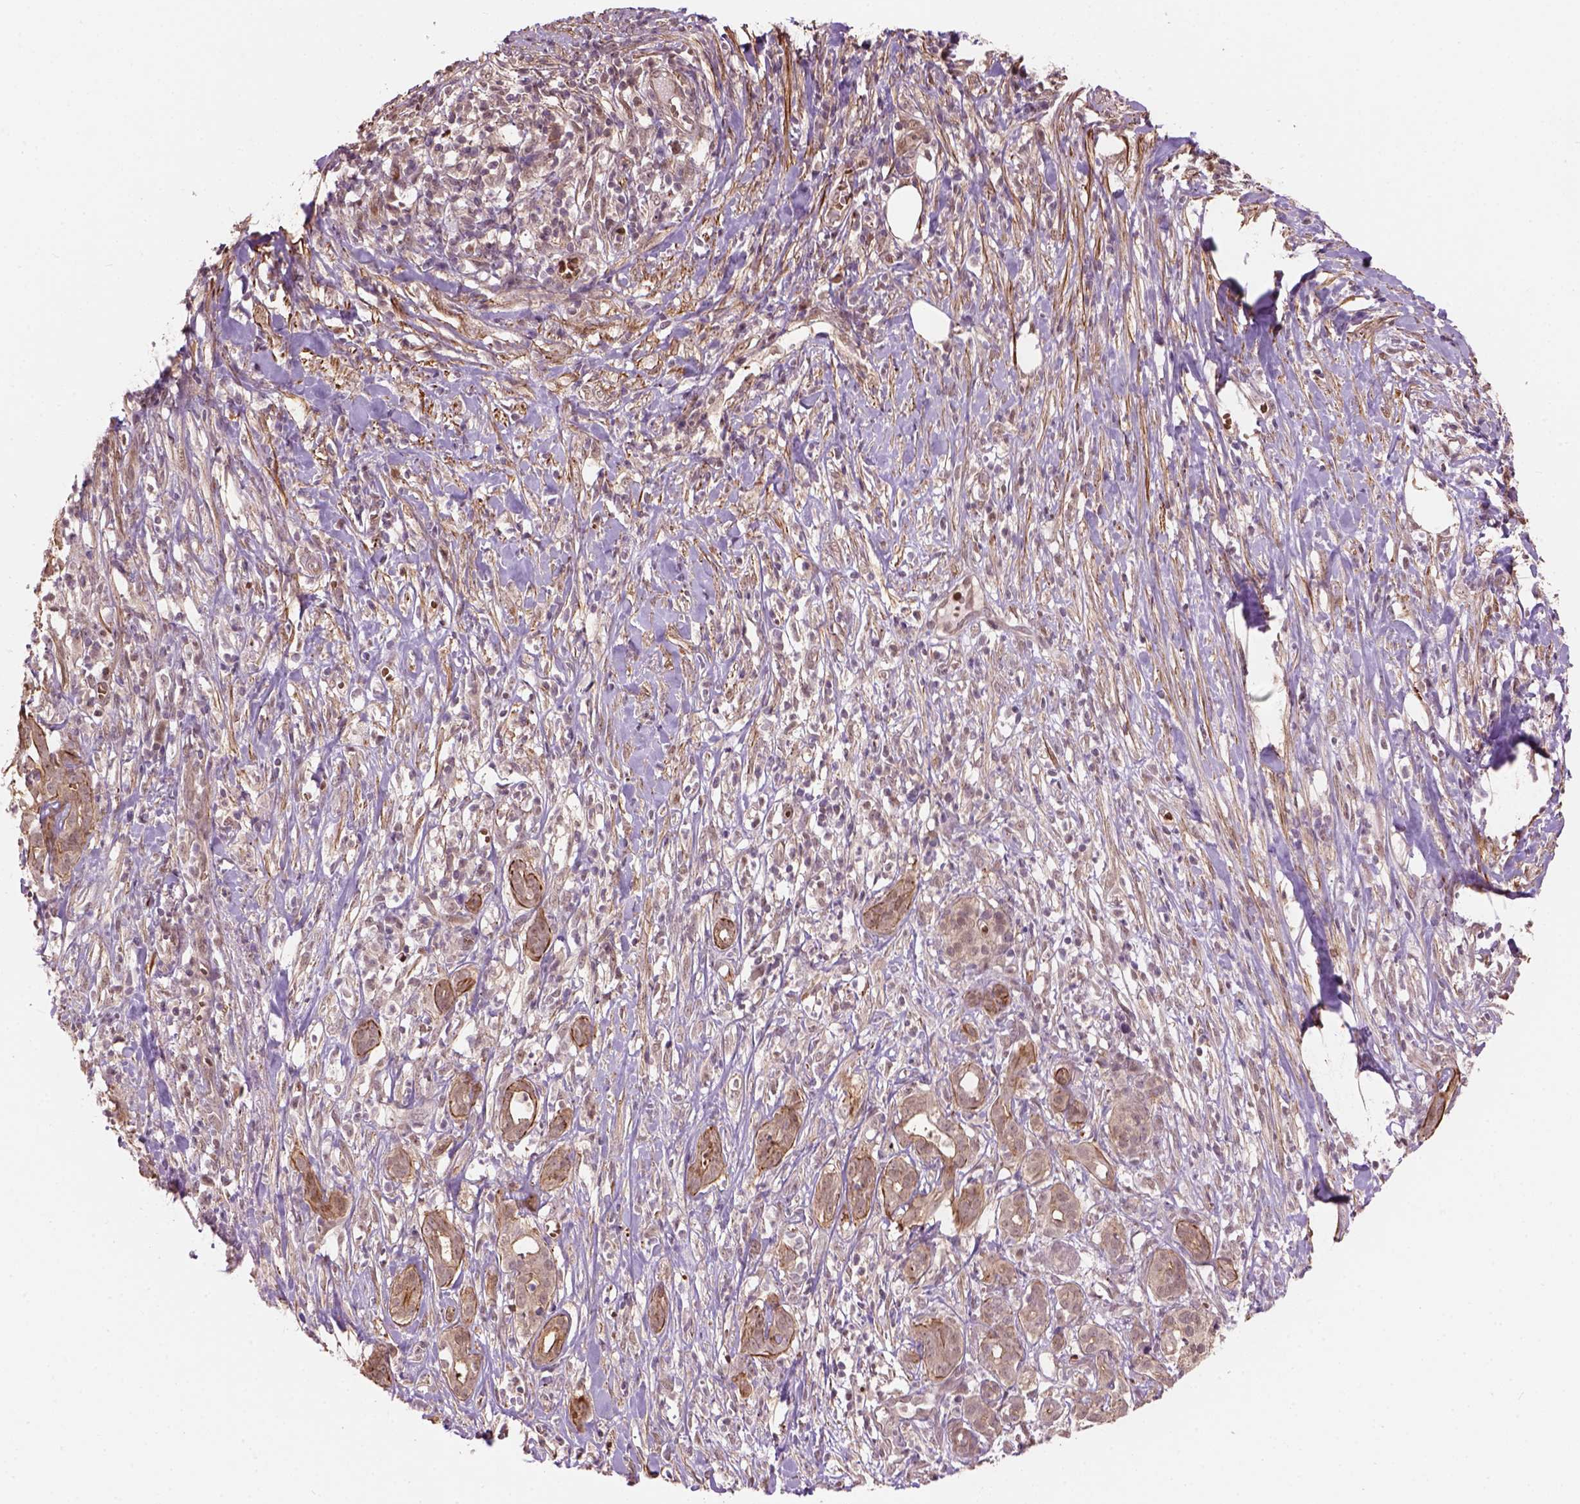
{"staining": {"intensity": "moderate", "quantity": "<25%", "location": "cytoplasmic/membranous,nuclear"}, "tissue": "pancreatic cancer", "cell_type": "Tumor cells", "image_type": "cancer", "snomed": [{"axis": "morphology", "description": "Adenocarcinoma, NOS"}, {"axis": "topography", "description": "Pancreas"}], "caption": "Adenocarcinoma (pancreatic) stained with DAB immunohistochemistry reveals low levels of moderate cytoplasmic/membranous and nuclear expression in about <25% of tumor cells.", "gene": "PSMD11", "patient": {"sex": "male", "age": 61}}